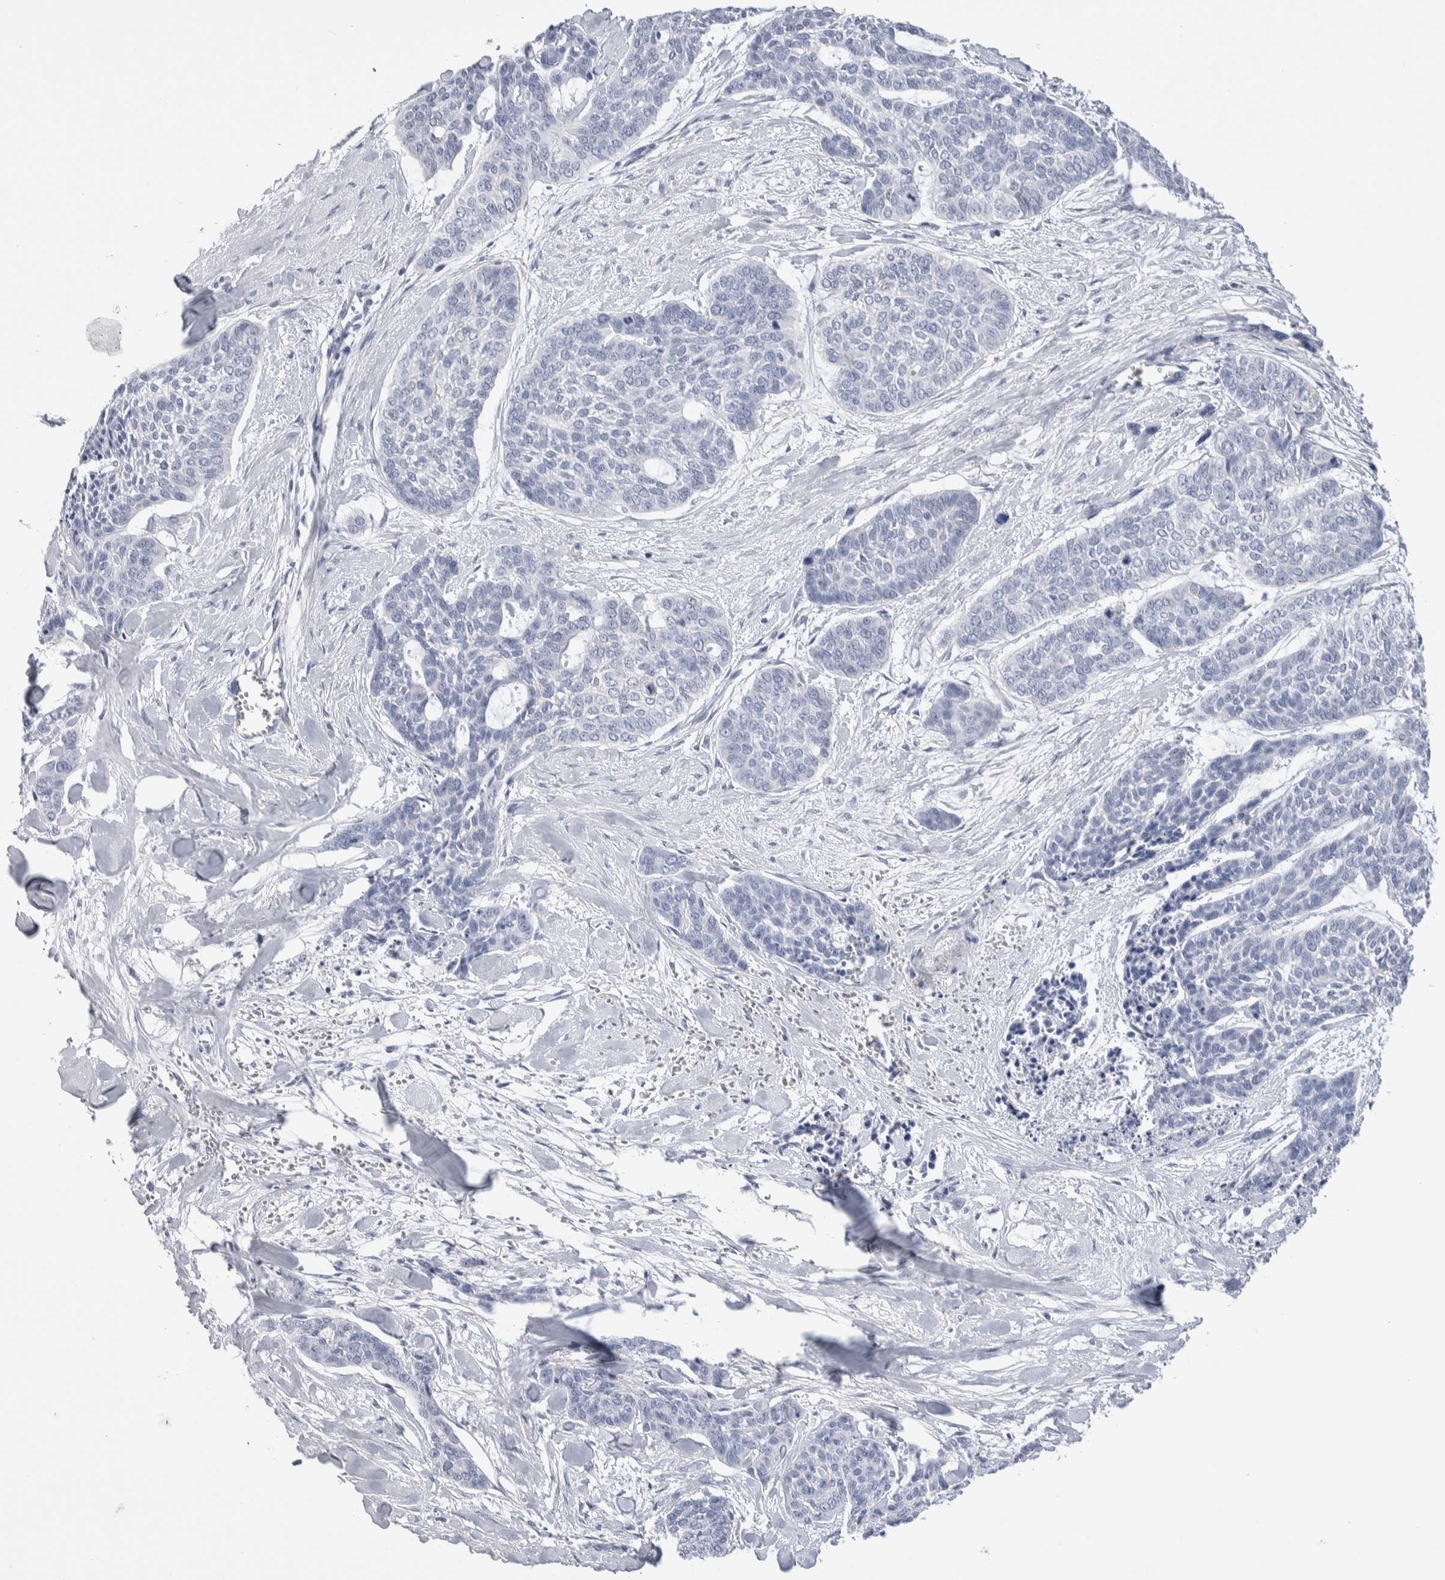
{"staining": {"intensity": "negative", "quantity": "none", "location": "none"}, "tissue": "skin cancer", "cell_type": "Tumor cells", "image_type": "cancer", "snomed": [{"axis": "morphology", "description": "Basal cell carcinoma"}, {"axis": "topography", "description": "Skin"}], "caption": "This is an immunohistochemistry histopathology image of human skin cancer. There is no staining in tumor cells.", "gene": "LURAP1L", "patient": {"sex": "female", "age": 64}}